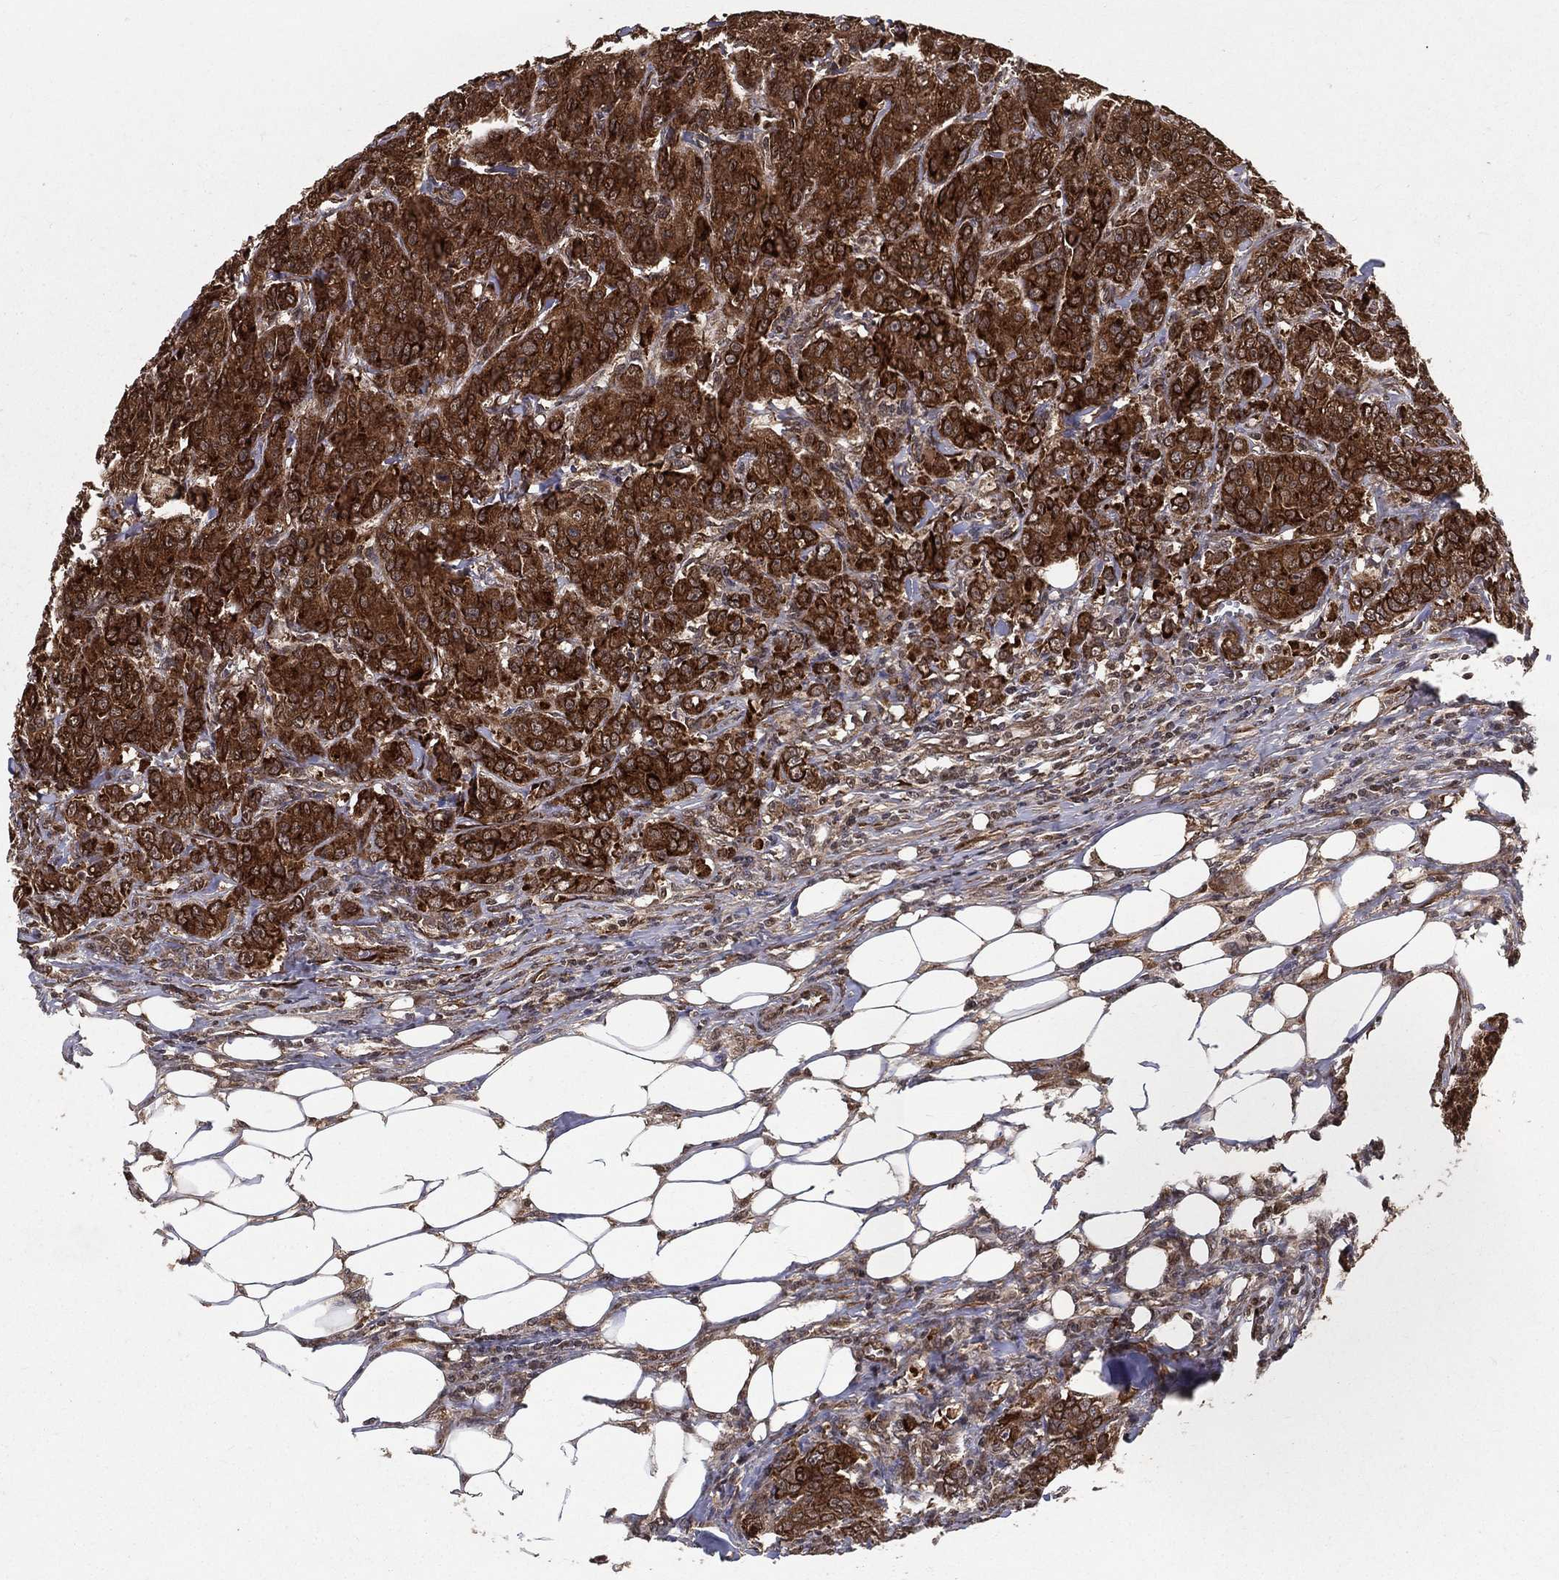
{"staining": {"intensity": "strong", "quantity": ">75%", "location": "cytoplasmic/membranous"}, "tissue": "breast cancer", "cell_type": "Tumor cells", "image_type": "cancer", "snomed": [{"axis": "morphology", "description": "Duct carcinoma"}, {"axis": "topography", "description": "Breast"}], "caption": "Immunohistochemistry (IHC) image of invasive ductal carcinoma (breast) stained for a protein (brown), which displays high levels of strong cytoplasmic/membranous positivity in about >75% of tumor cells.", "gene": "CERS2", "patient": {"sex": "female", "age": 43}}